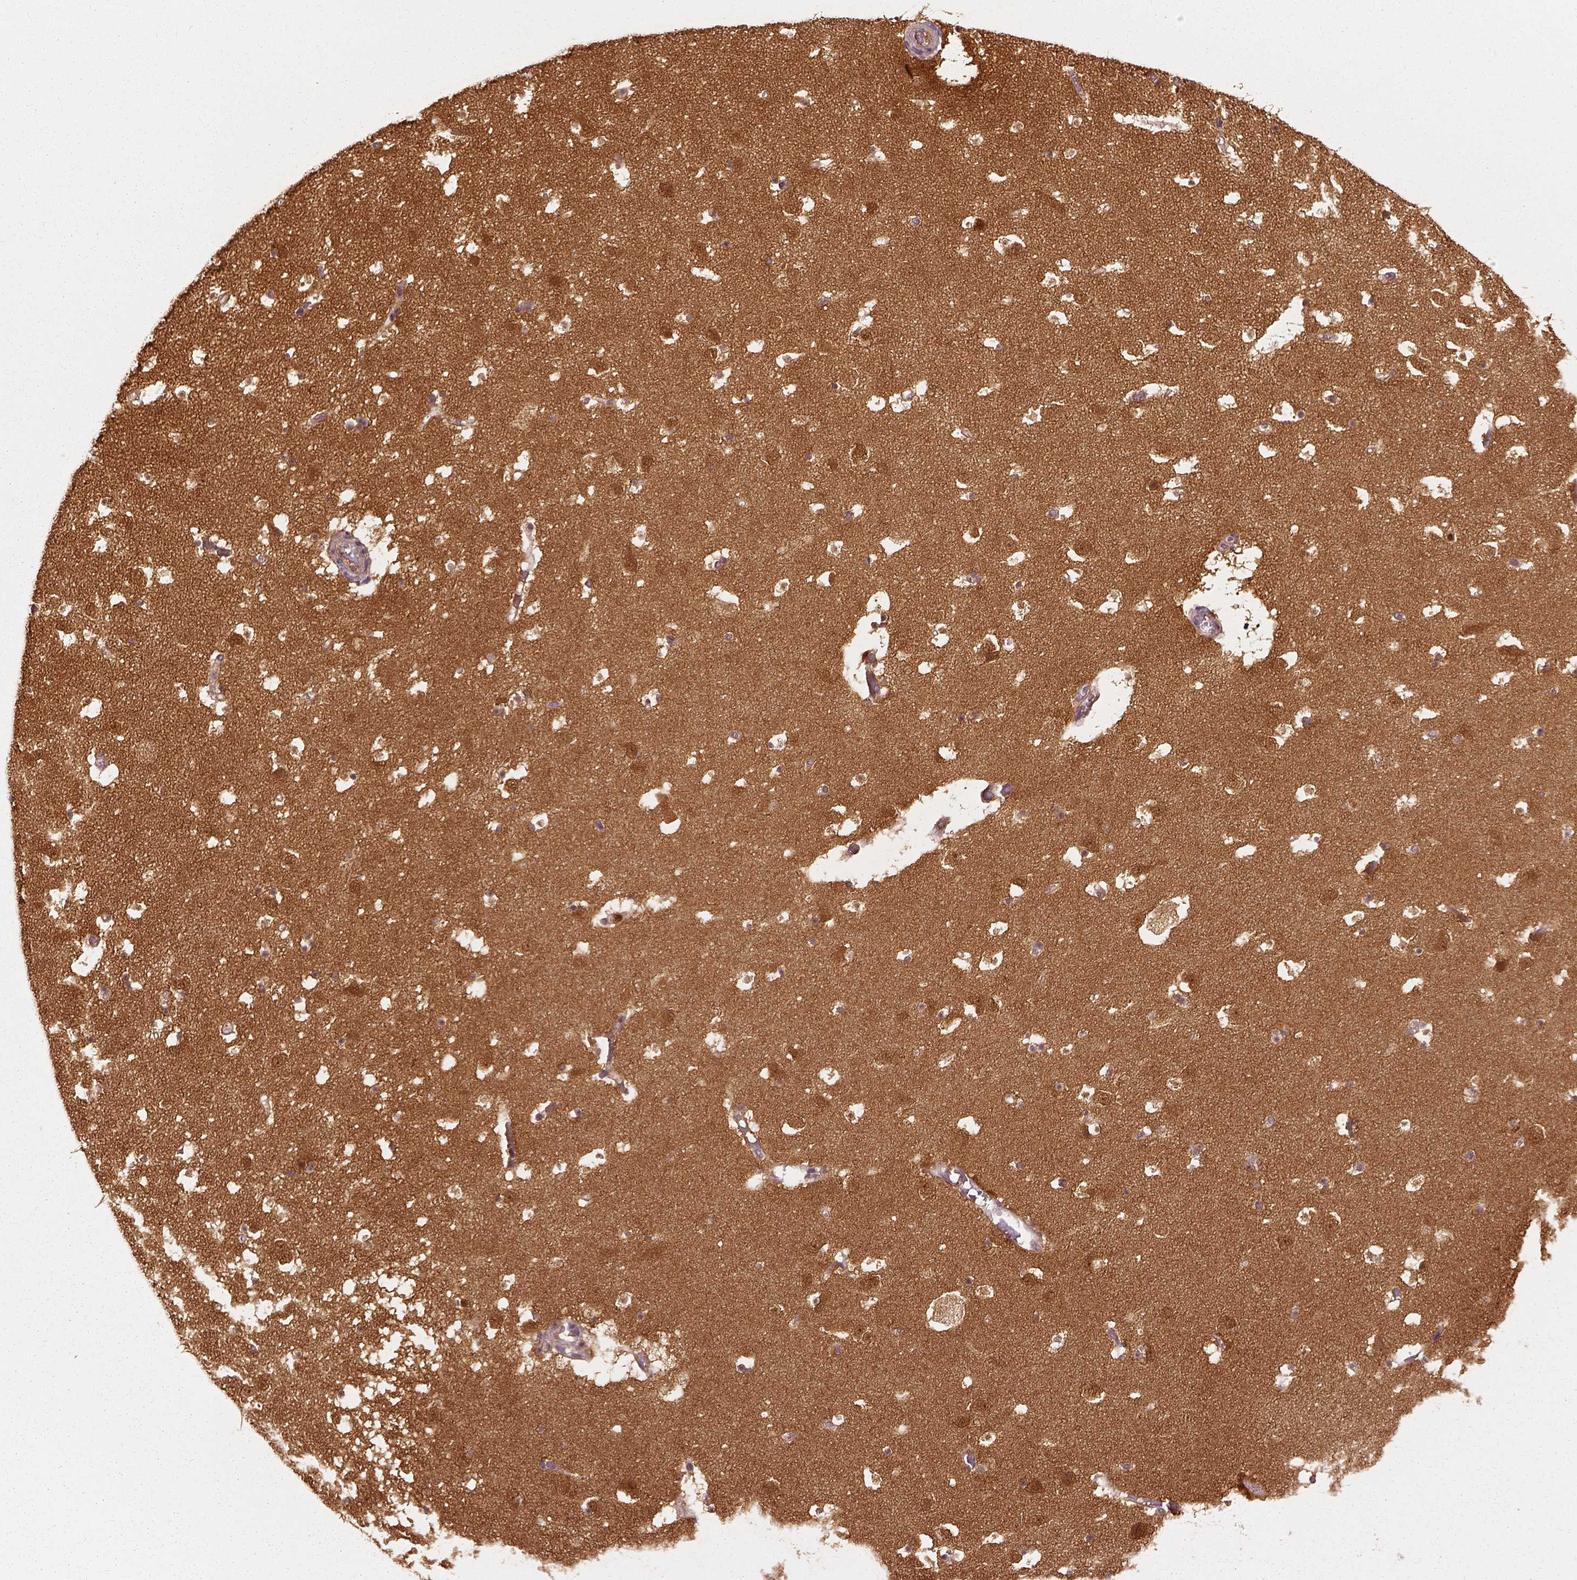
{"staining": {"intensity": "moderate", "quantity": ">75%", "location": "cytoplasmic/membranous"}, "tissue": "caudate", "cell_type": "Glial cells", "image_type": "normal", "snomed": [{"axis": "morphology", "description": "Normal tissue, NOS"}, {"axis": "topography", "description": "Lateral ventricle wall"}], "caption": "A micrograph of caudate stained for a protein displays moderate cytoplasmic/membranous brown staining in glial cells. (brown staining indicates protein expression, while blue staining denotes nuclei).", "gene": "GPI", "patient": {"sex": "female", "age": 42}}